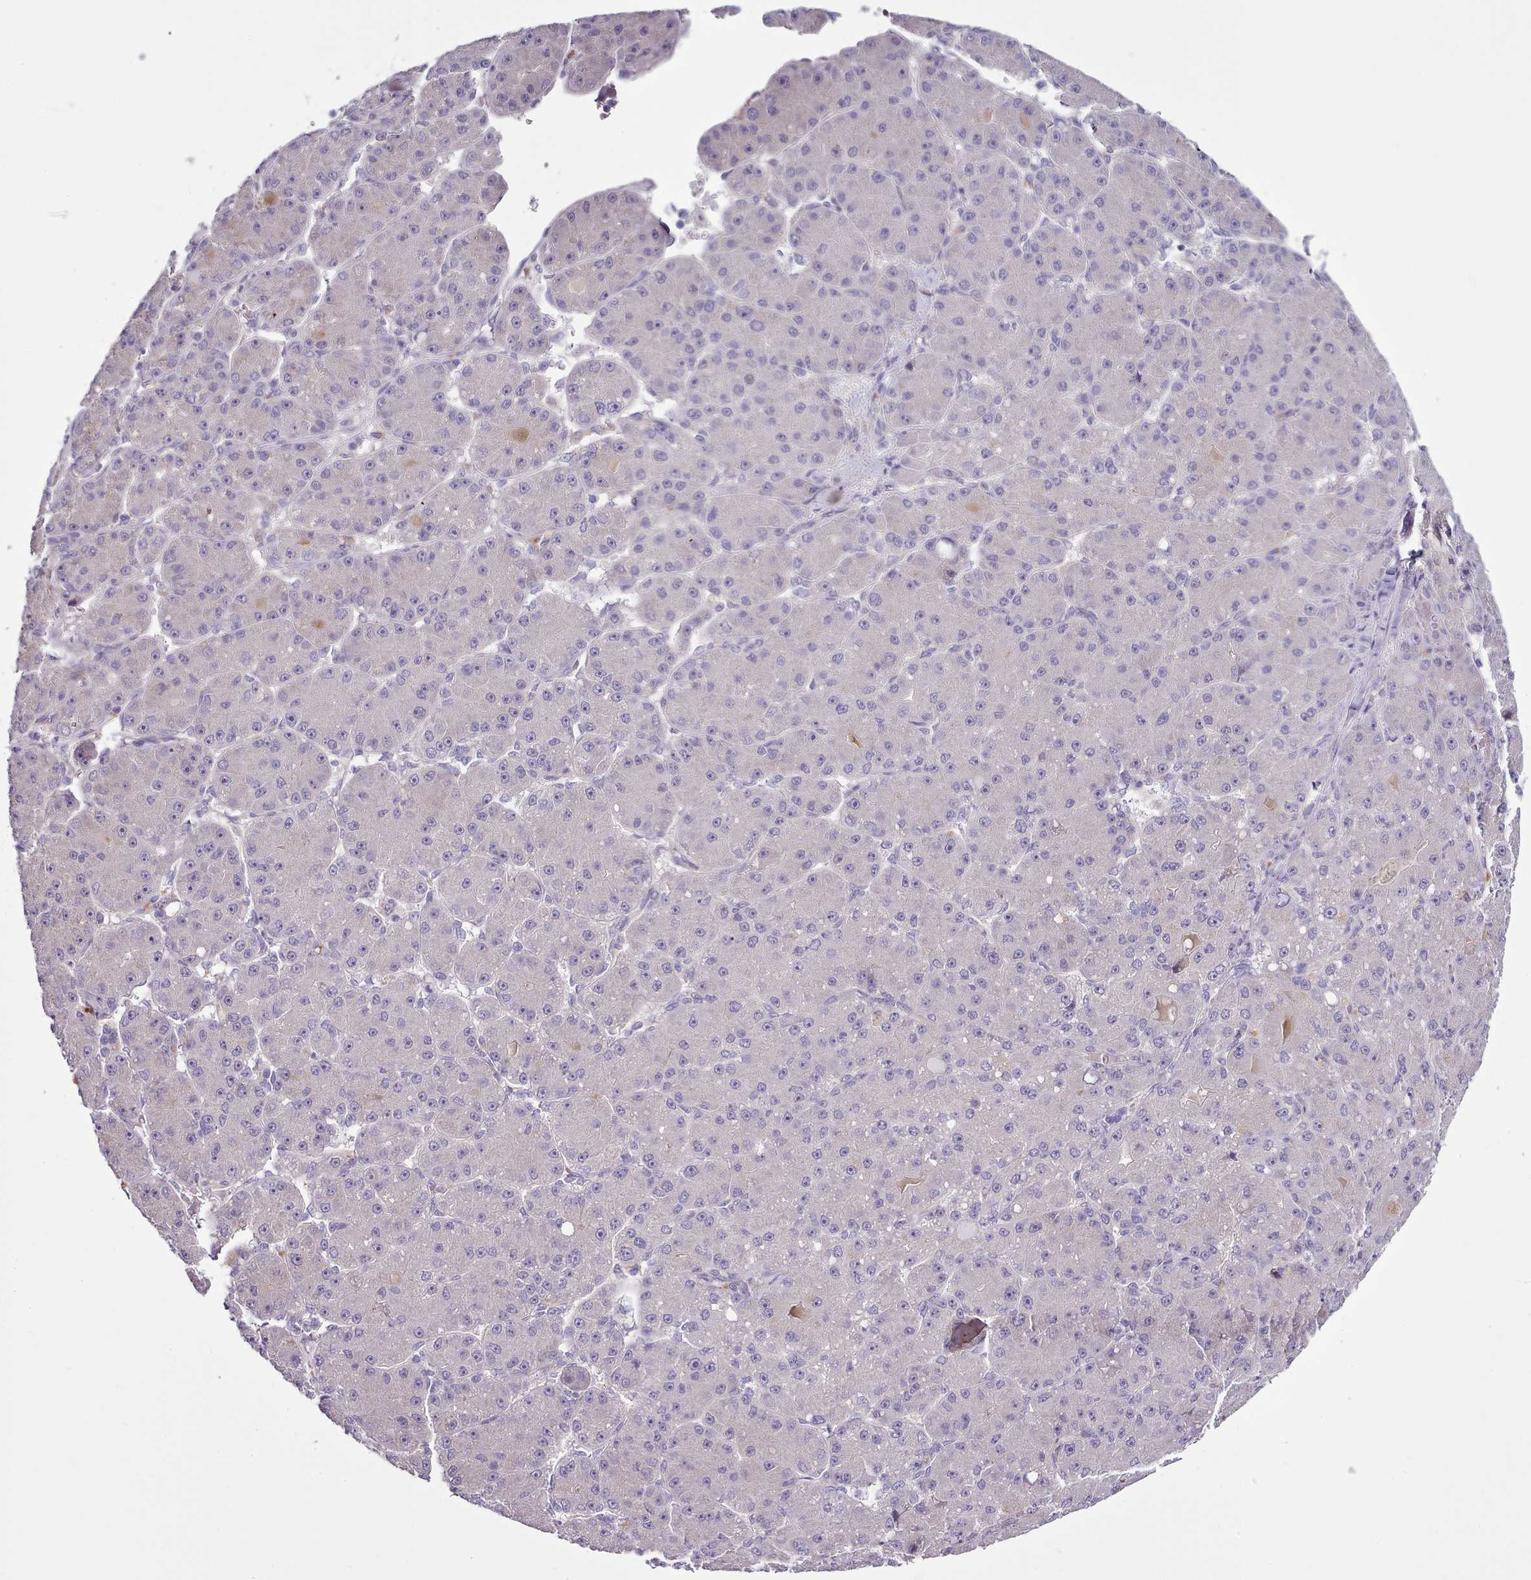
{"staining": {"intensity": "negative", "quantity": "none", "location": "none"}, "tissue": "liver cancer", "cell_type": "Tumor cells", "image_type": "cancer", "snomed": [{"axis": "morphology", "description": "Carcinoma, Hepatocellular, NOS"}, {"axis": "topography", "description": "Liver"}], "caption": "Photomicrograph shows no protein expression in tumor cells of hepatocellular carcinoma (liver) tissue.", "gene": "SETX", "patient": {"sex": "male", "age": 67}}